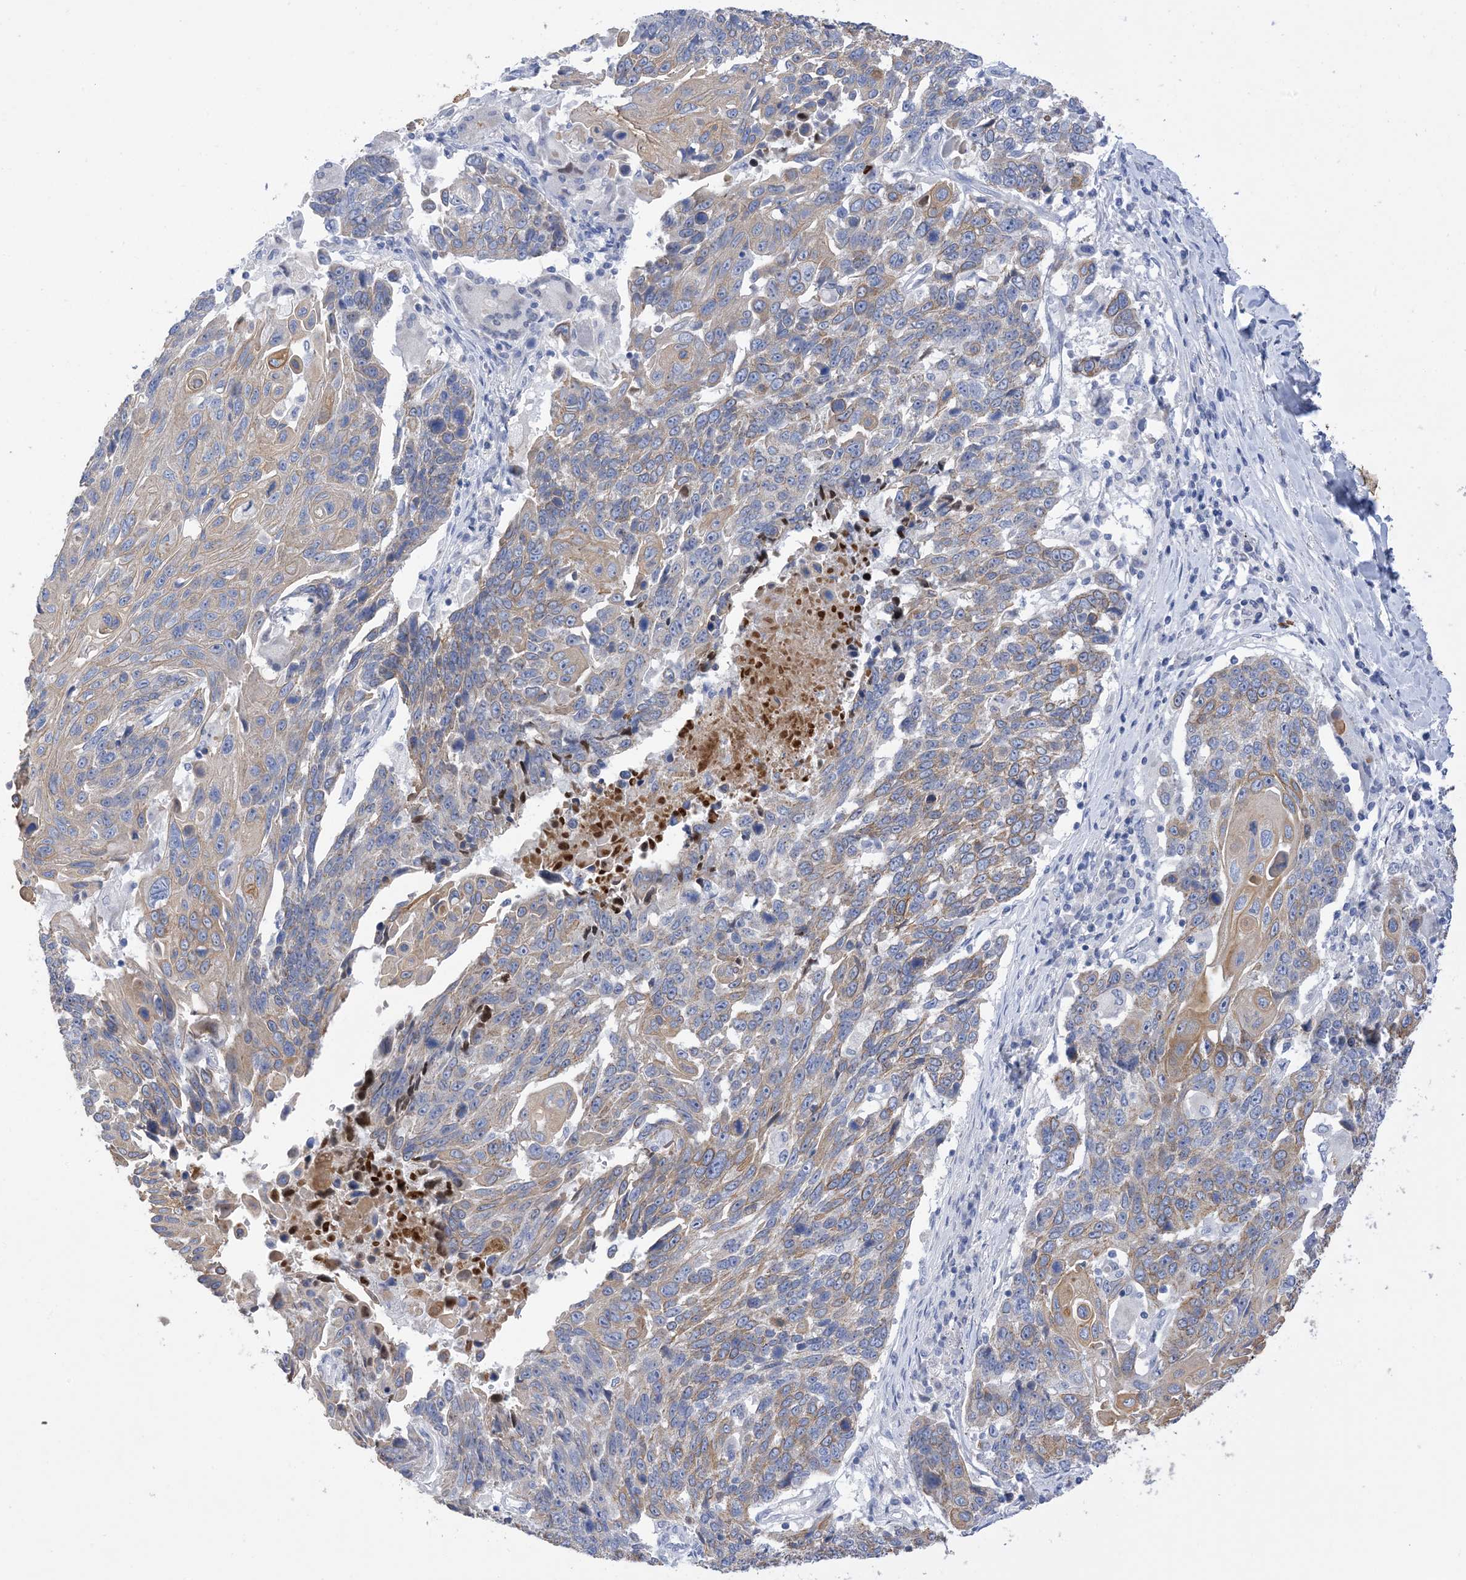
{"staining": {"intensity": "moderate", "quantity": "25%-75%", "location": "cytoplasmic/membranous"}, "tissue": "lung cancer", "cell_type": "Tumor cells", "image_type": "cancer", "snomed": [{"axis": "morphology", "description": "Squamous cell carcinoma, NOS"}, {"axis": "topography", "description": "Lung"}], "caption": "A brown stain shows moderate cytoplasmic/membranous expression of a protein in lung cancer tumor cells. The staining was performed using DAB, with brown indicating positive protein expression. Nuclei are stained blue with hematoxylin.", "gene": "PLK4", "patient": {"sex": "male", "age": 66}}